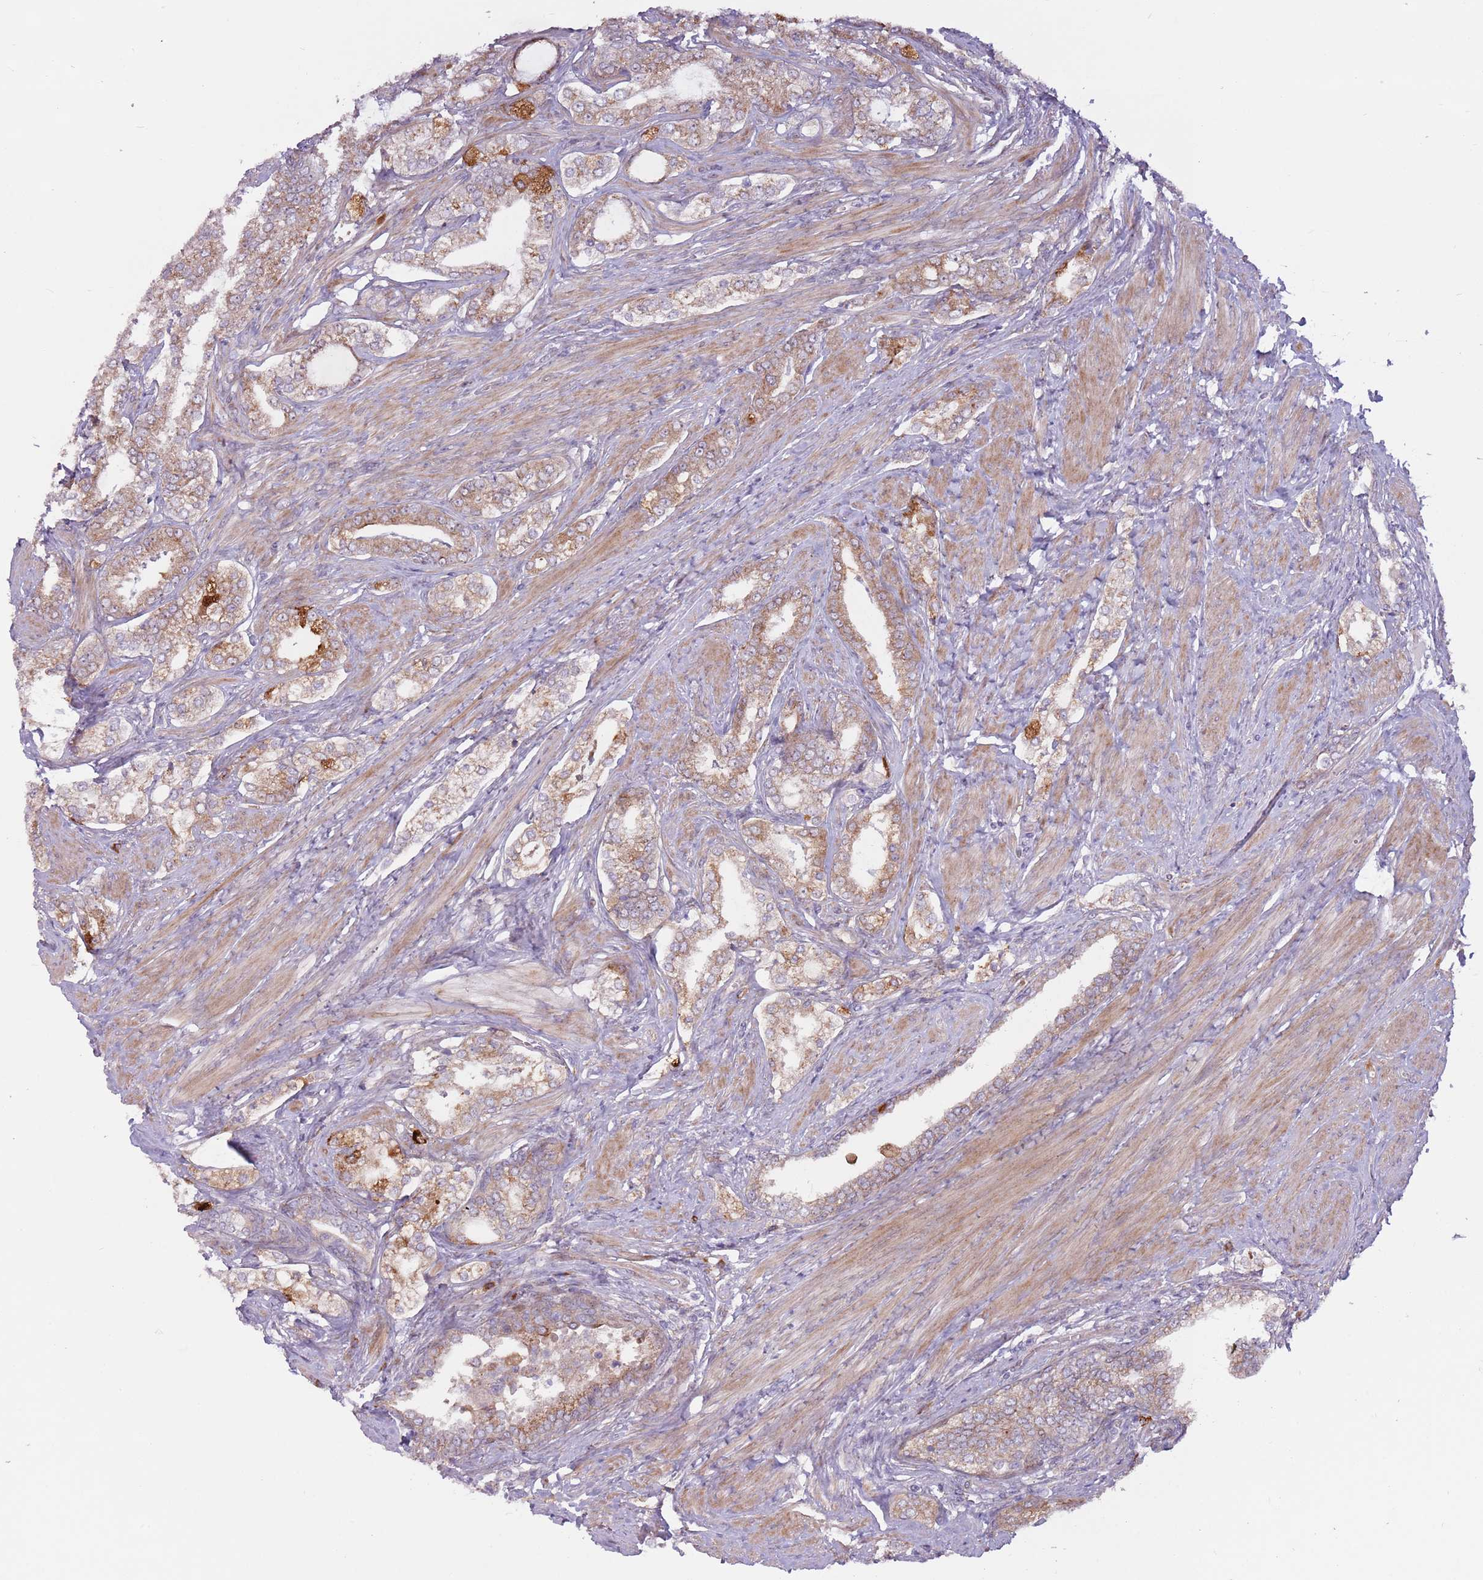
{"staining": {"intensity": "moderate", "quantity": "25%-75%", "location": "cytoplasmic/membranous"}, "tissue": "prostate cancer", "cell_type": "Tumor cells", "image_type": "cancer", "snomed": [{"axis": "morphology", "description": "Adenocarcinoma, High grade"}, {"axis": "topography", "description": "Prostate"}], "caption": "This is a micrograph of immunohistochemistry (IHC) staining of prostate adenocarcinoma (high-grade), which shows moderate positivity in the cytoplasmic/membranous of tumor cells.", "gene": "CCDC150", "patient": {"sex": "male", "age": 71}}